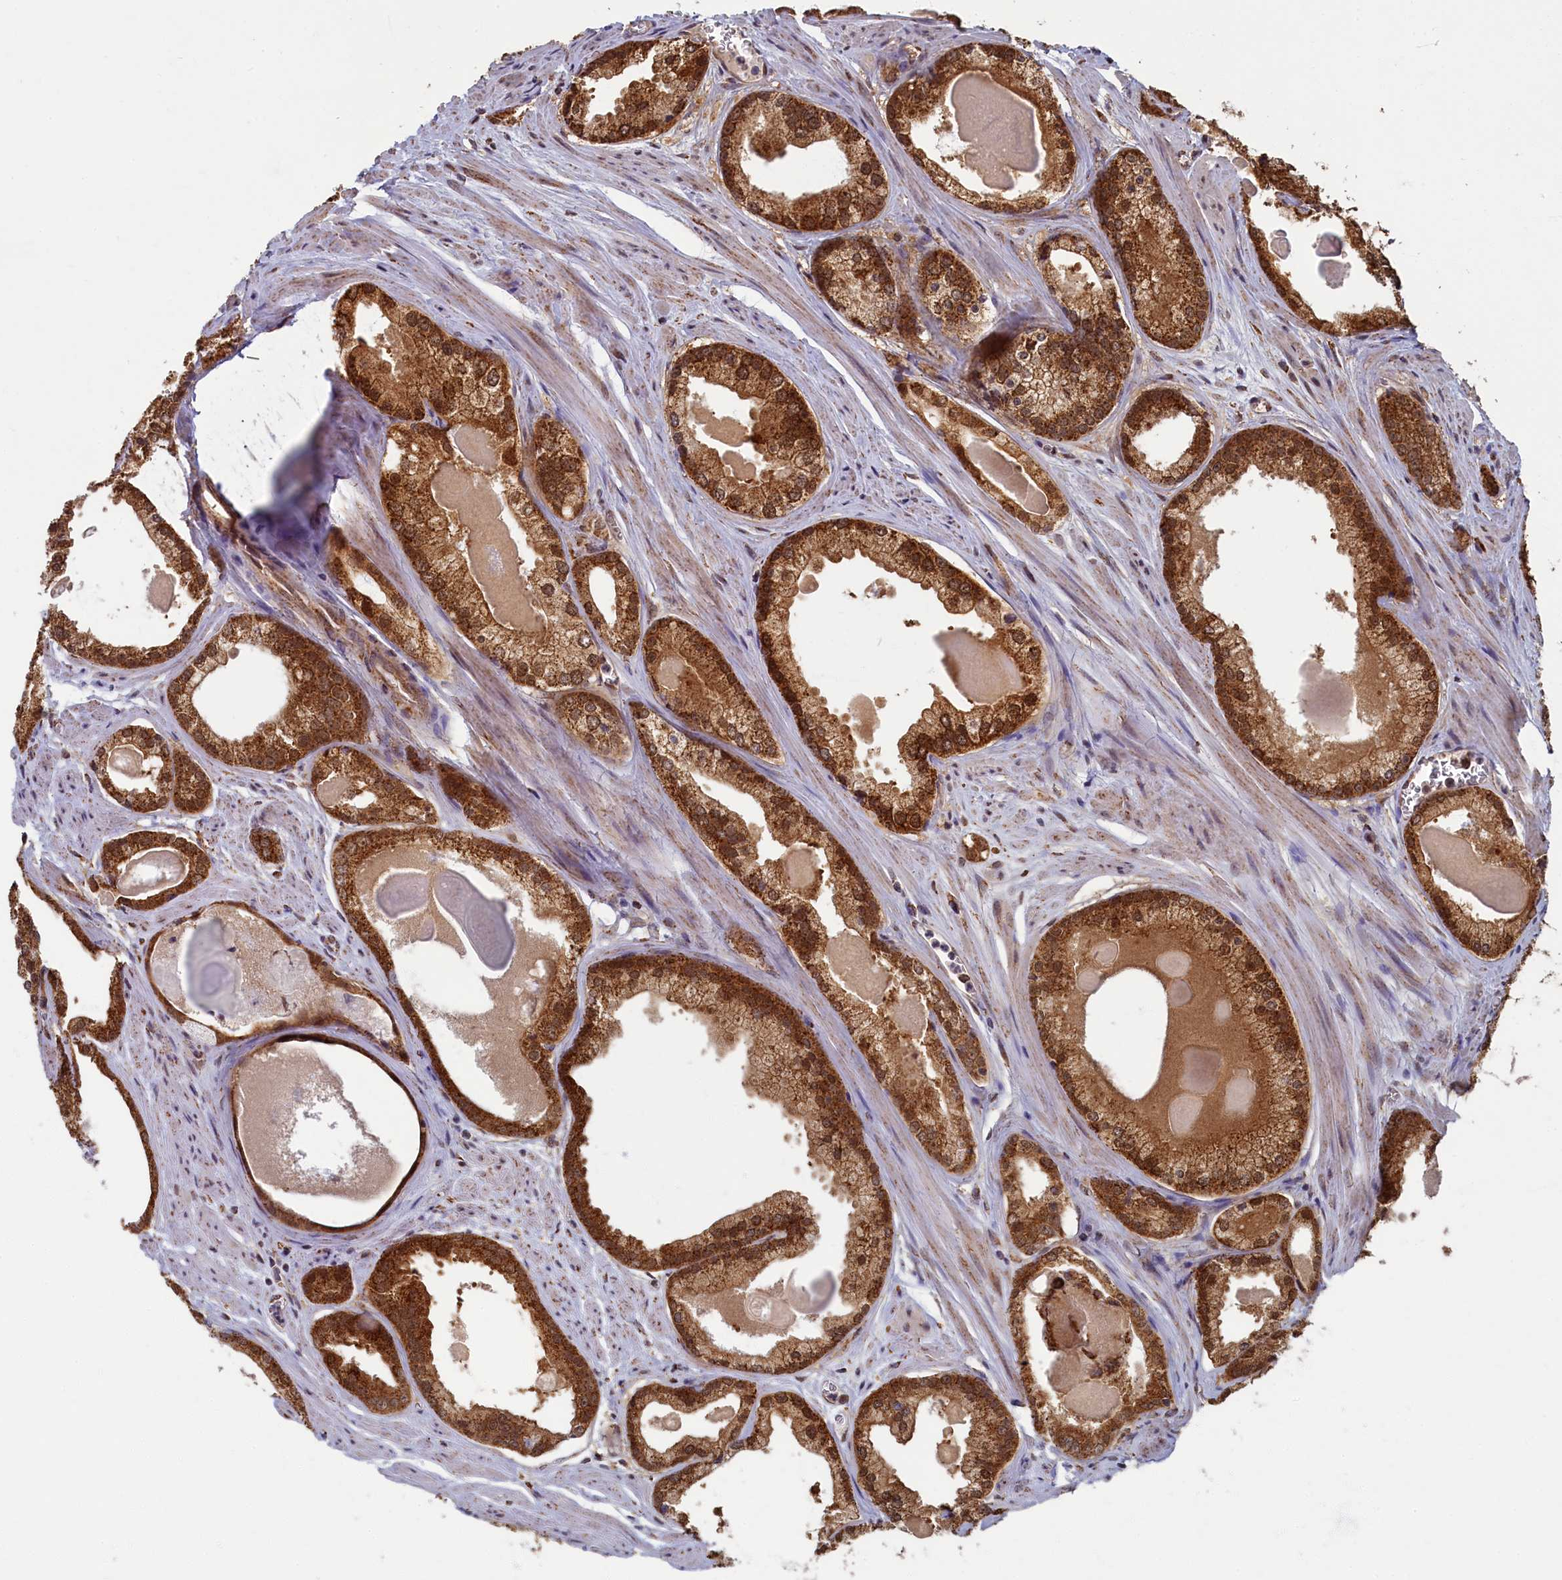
{"staining": {"intensity": "strong", "quantity": ">75%", "location": "cytoplasmic/membranous"}, "tissue": "prostate cancer", "cell_type": "Tumor cells", "image_type": "cancer", "snomed": [{"axis": "morphology", "description": "Adenocarcinoma, Low grade"}, {"axis": "topography", "description": "Prostate"}], "caption": "Immunohistochemistry (IHC) photomicrograph of human prostate low-grade adenocarcinoma stained for a protein (brown), which demonstrates high levels of strong cytoplasmic/membranous expression in about >75% of tumor cells.", "gene": "SPR", "patient": {"sex": "male", "age": 54}}